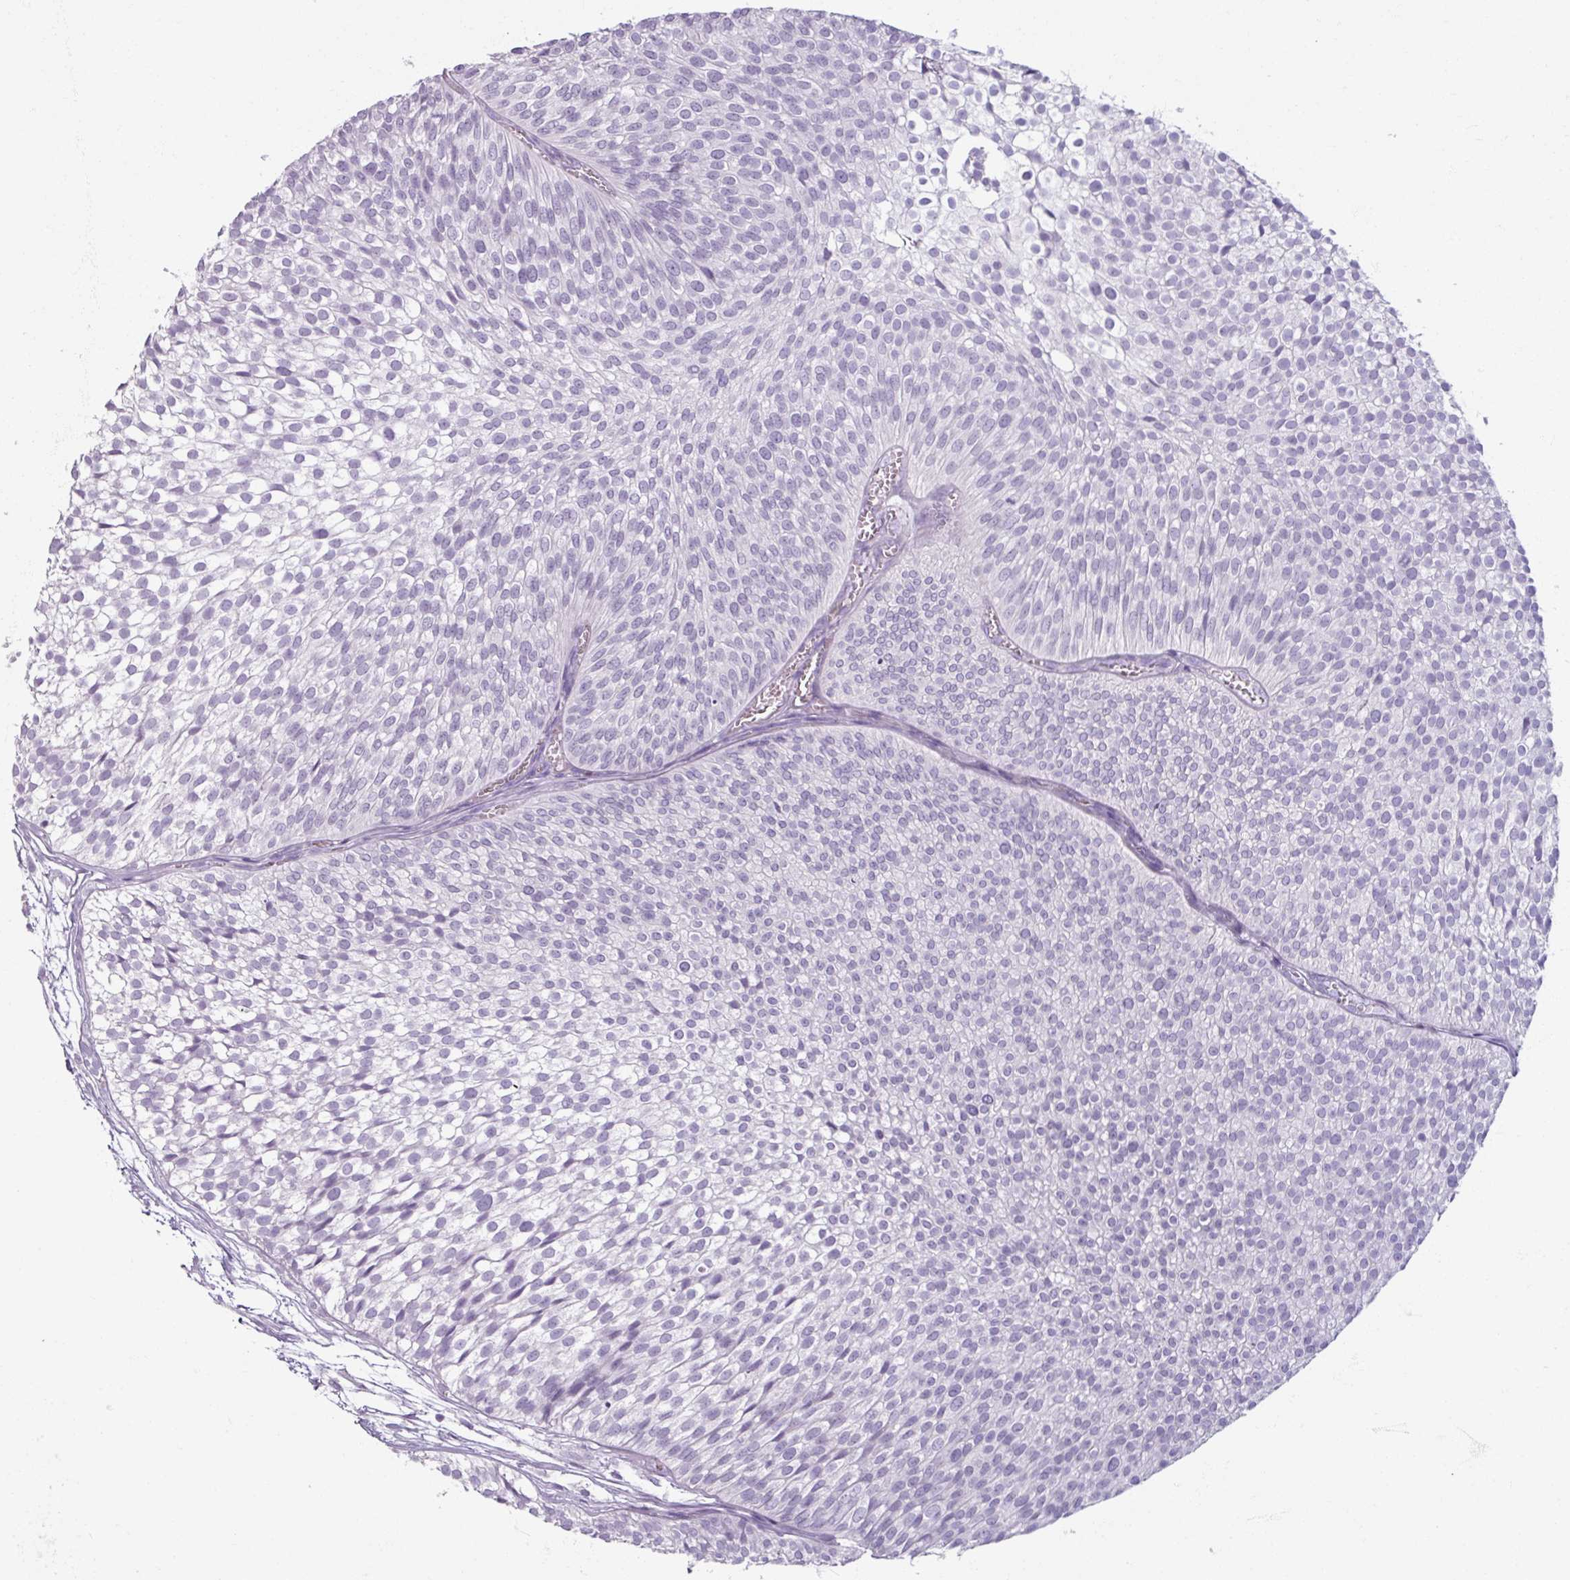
{"staining": {"intensity": "negative", "quantity": "none", "location": "none"}, "tissue": "urothelial cancer", "cell_type": "Tumor cells", "image_type": "cancer", "snomed": [{"axis": "morphology", "description": "Urothelial carcinoma, Low grade"}, {"axis": "topography", "description": "Urinary bladder"}], "caption": "The micrograph reveals no staining of tumor cells in urothelial cancer.", "gene": "ARG1", "patient": {"sex": "male", "age": 91}}